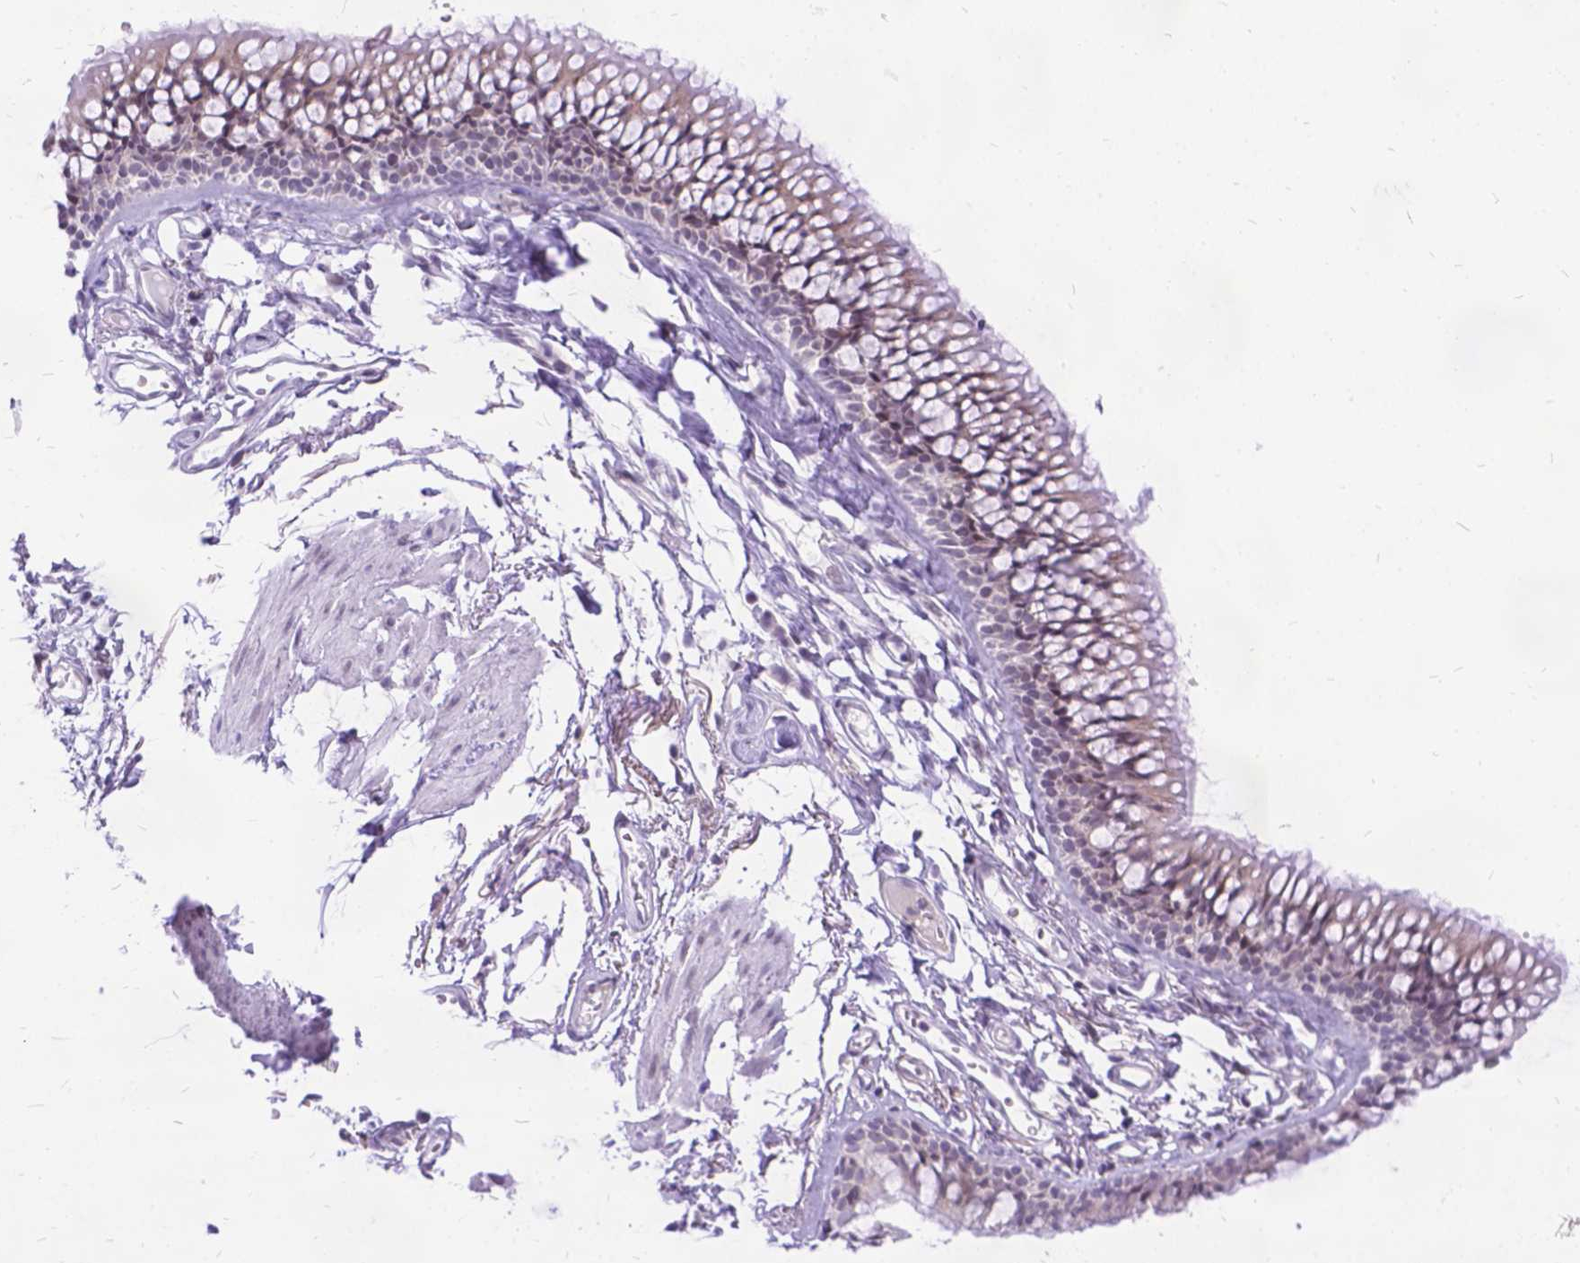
{"staining": {"intensity": "negative", "quantity": "none", "location": "none"}, "tissue": "soft tissue", "cell_type": "Fibroblasts", "image_type": "normal", "snomed": [{"axis": "morphology", "description": "Normal tissue, NOS"}, {"axis": "topography", "description": "Cartilage tissue"}, {"axis": "topography", "description": "Bronchus"}], "caption": "Soft tissue was stained to show a protein in brown. There is no significant staining in fibroblasts. The staining is performed using DAB (3,3'-diaminobenzidine) brown chromogen with nuclei counter-stained in using hematoxylin.", "gene": "FAM124B", "patient": {"sex": "female", "age": 79}}